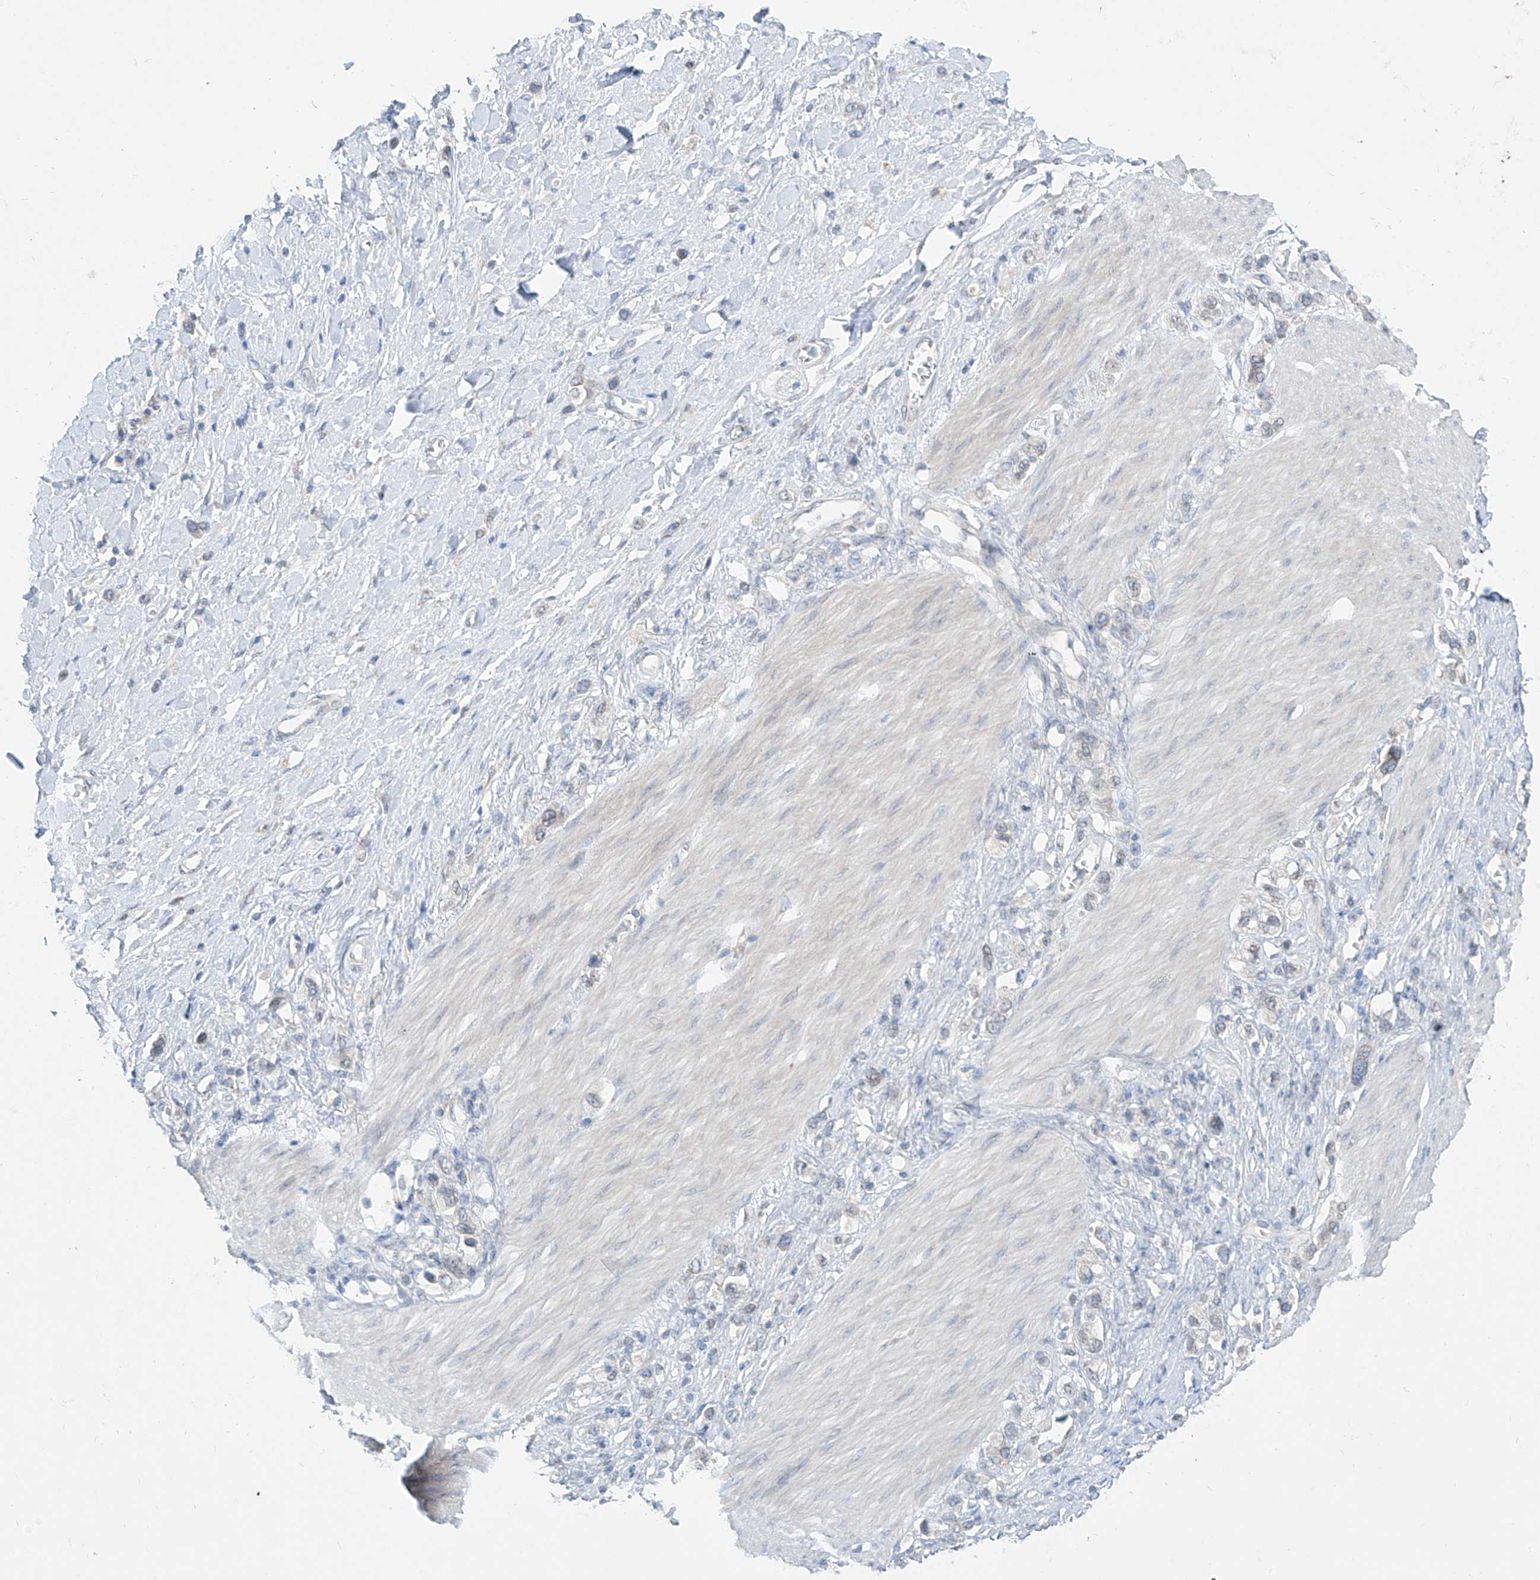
{"staining": {"intensity": "negative", "quantity": "none", "location": "none"}, "tissue": "stomach cancer", "cell_type": "Tumor cells", "image_type": "cancer", "snomed": [{"axis": "morphology", "description": "Normal tissue, NOS"}, {"axis": "morphology", "description": "Adenocarcinoma, NOS"}, {"axis": "topography", "description": "Stomach, upper"}, {"axis": "topography", "description": "Stomach"}], "caption": "This is an immunohistochemistry histopathology image of human adenocarcinoma (stomach). There is no expression in tumor cells.", "gene": "KRTAP25-1", "patient": {"sex": "female", "age": 65}}